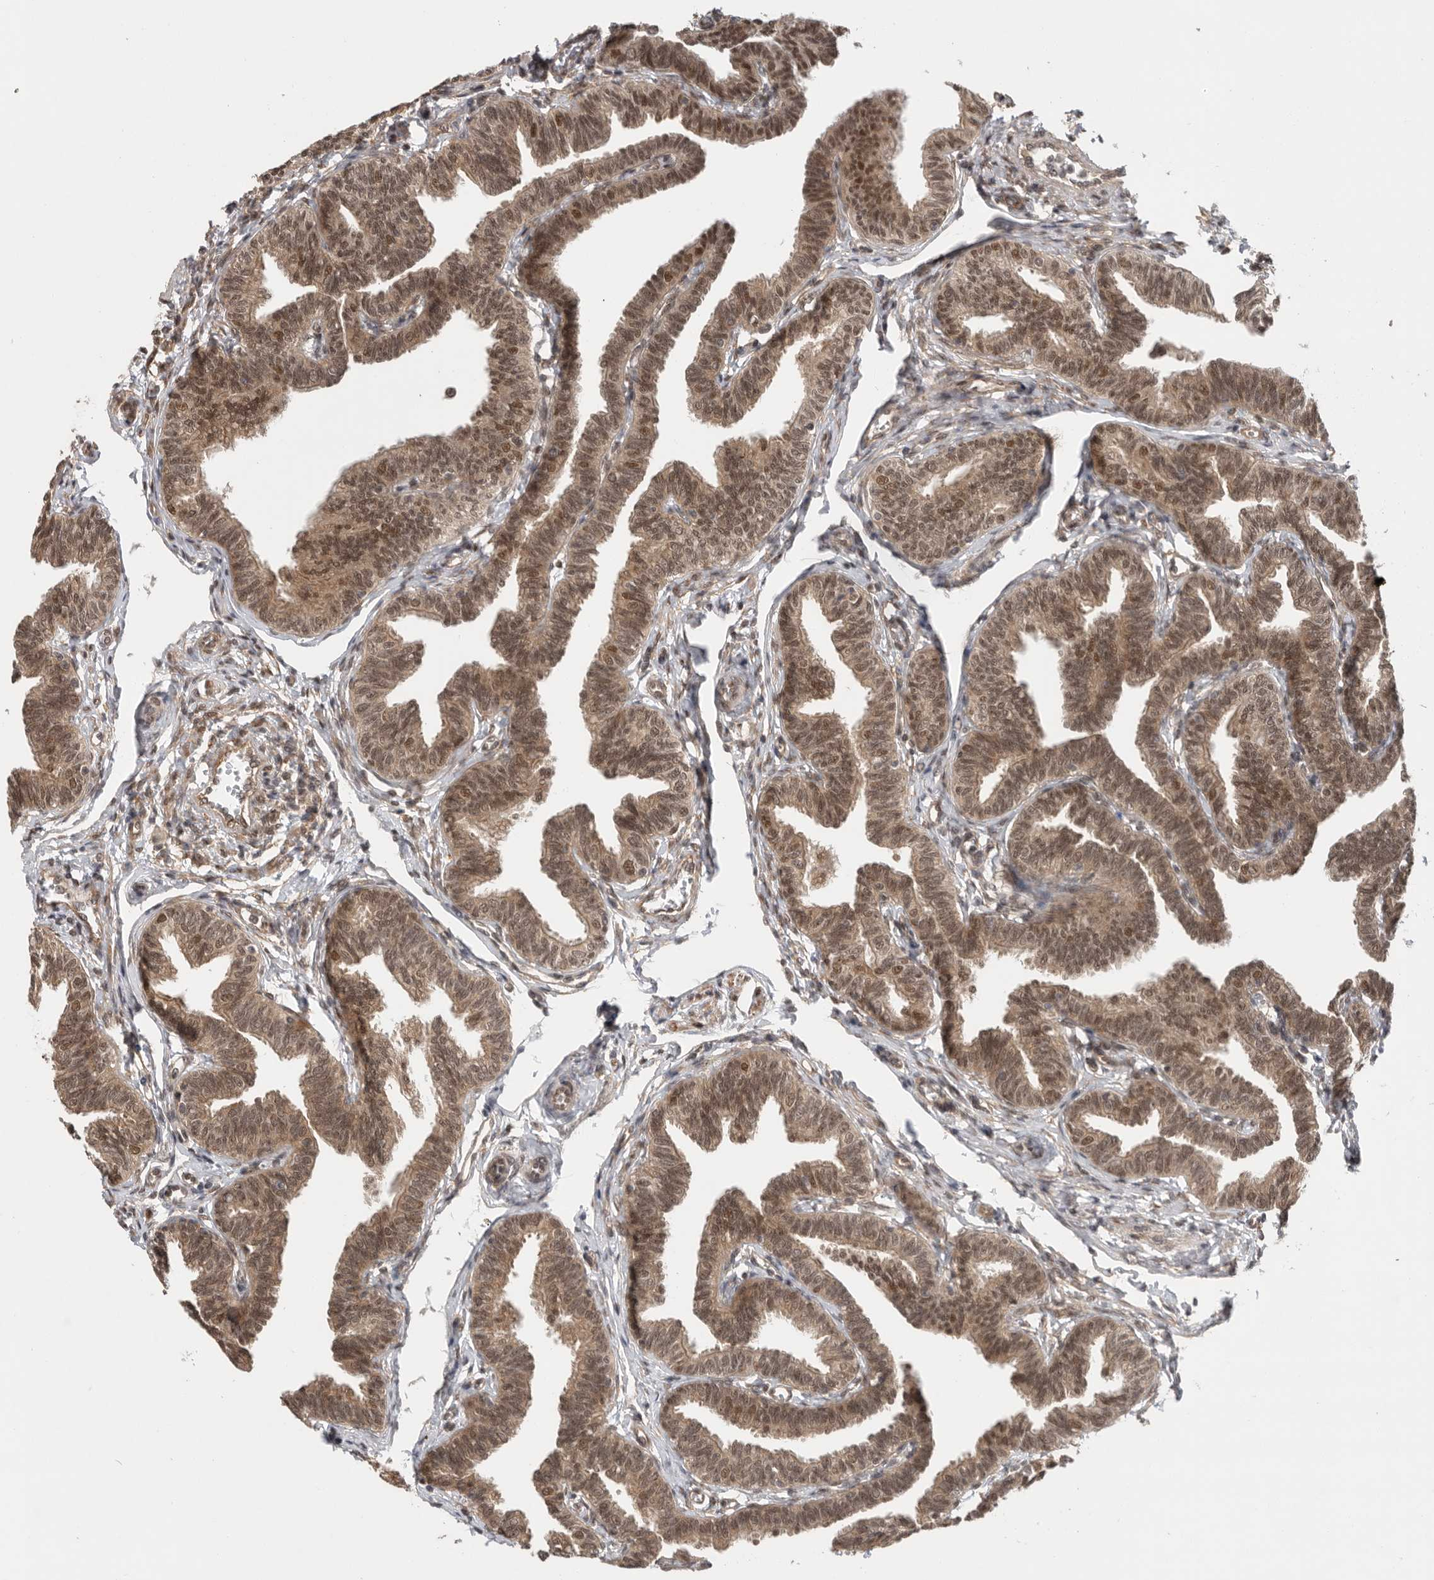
{"staining": {"intensity": "moderate", "quantity": ">75%", "location": "cytoplasmic/membranous,nuclear"}, "tissue": "fallopian tube", "cell_type": "Glandular cells", "image_type": "normal", "snomed": [{"axis": "morphology", "description": "Normal tissue, NOS"}, {"axis": "topography", "description": "Fallopian tube"}, {"axis": "topography", "description": "Ovary"}], "caption": "Glandular cells show medium levels of moderate cytoplasmic/membranous,nuclear expression in about >75% of cells in benign fallopian tube. (brown staining indicates protein expression, while blue staining denotes nuclei).", "gene": "VPS50", "patient": {"sex": "female", "age": 23}}